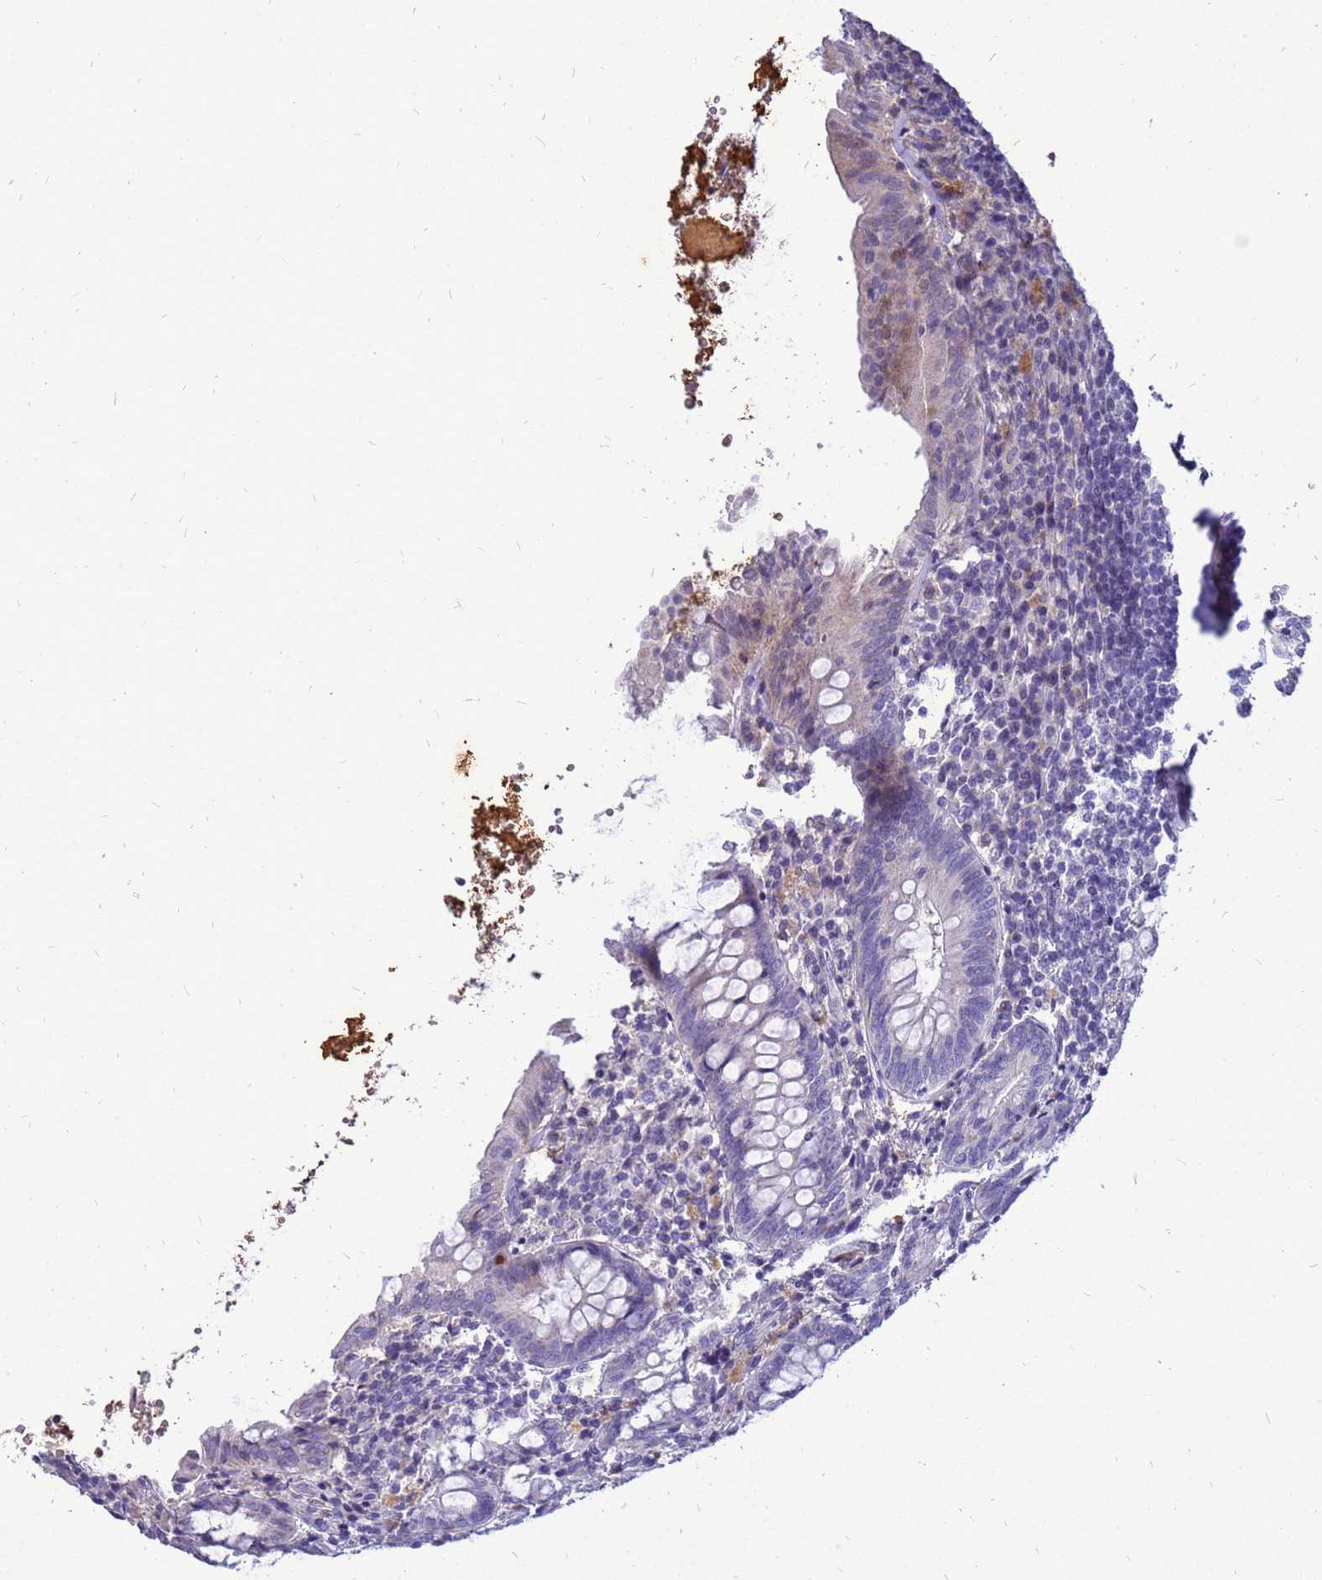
{"staining": {"intensity": "negative", "quantity": "none", "location": "none"}, "tissue": "appendix", "cell_type": "Glandular cells", "image_type": "normal", "snomed": [{"axis": "morphology", "description": "Normal tissue, NOS"}, {"axis": "topography", "description": "Appendix"}], "caption": "Protein analysis of normal appendix reveals no significant staining in glandular cells. (Brightfield microscopy of DAB immunohistochemistry at high magnification).", "gene": "AKR1C1", "patient": {"sex": "female", "age": 54}}